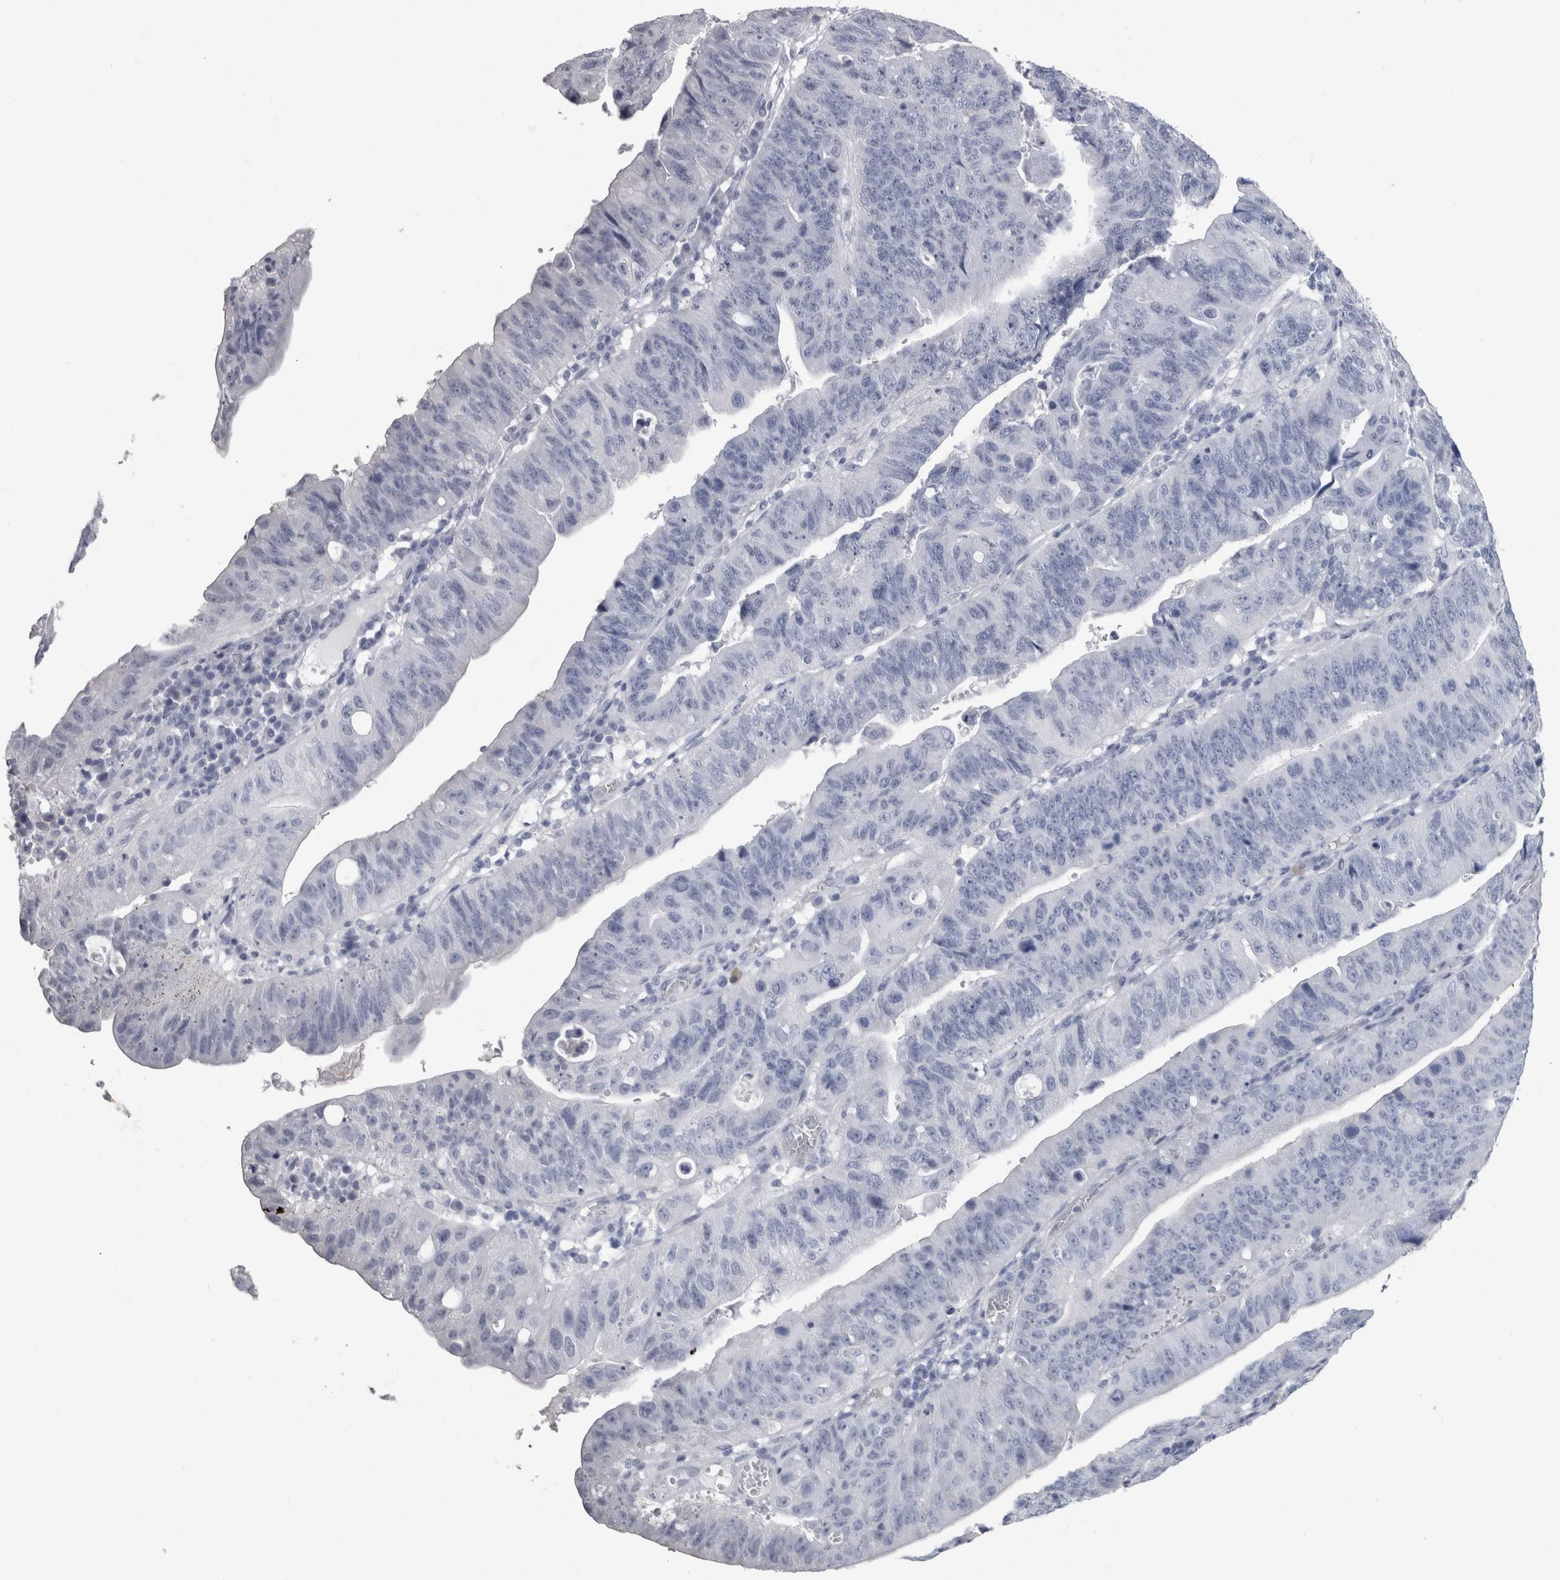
{"staining": {"intensity": "negative", "quantity": "none", "location": "none"}, "tissue": "stomach cancer", "cell_type": "Tumor cells", "image_type": "cancer", "snomed": [{"axis": "morphology", "description": "Adenocarcinoma, NOS"}, {"axis": "topography", "description": "Stomach"}], "caption": "An immunohistochemistry histopathology image of stomach cancer (adenocarcinoma) is shown. There is no staining in tumor cells of stomach cancer (adenocarcinoma).", "gene": "PTH", "patient": {"sex": "male", "age": 59}}